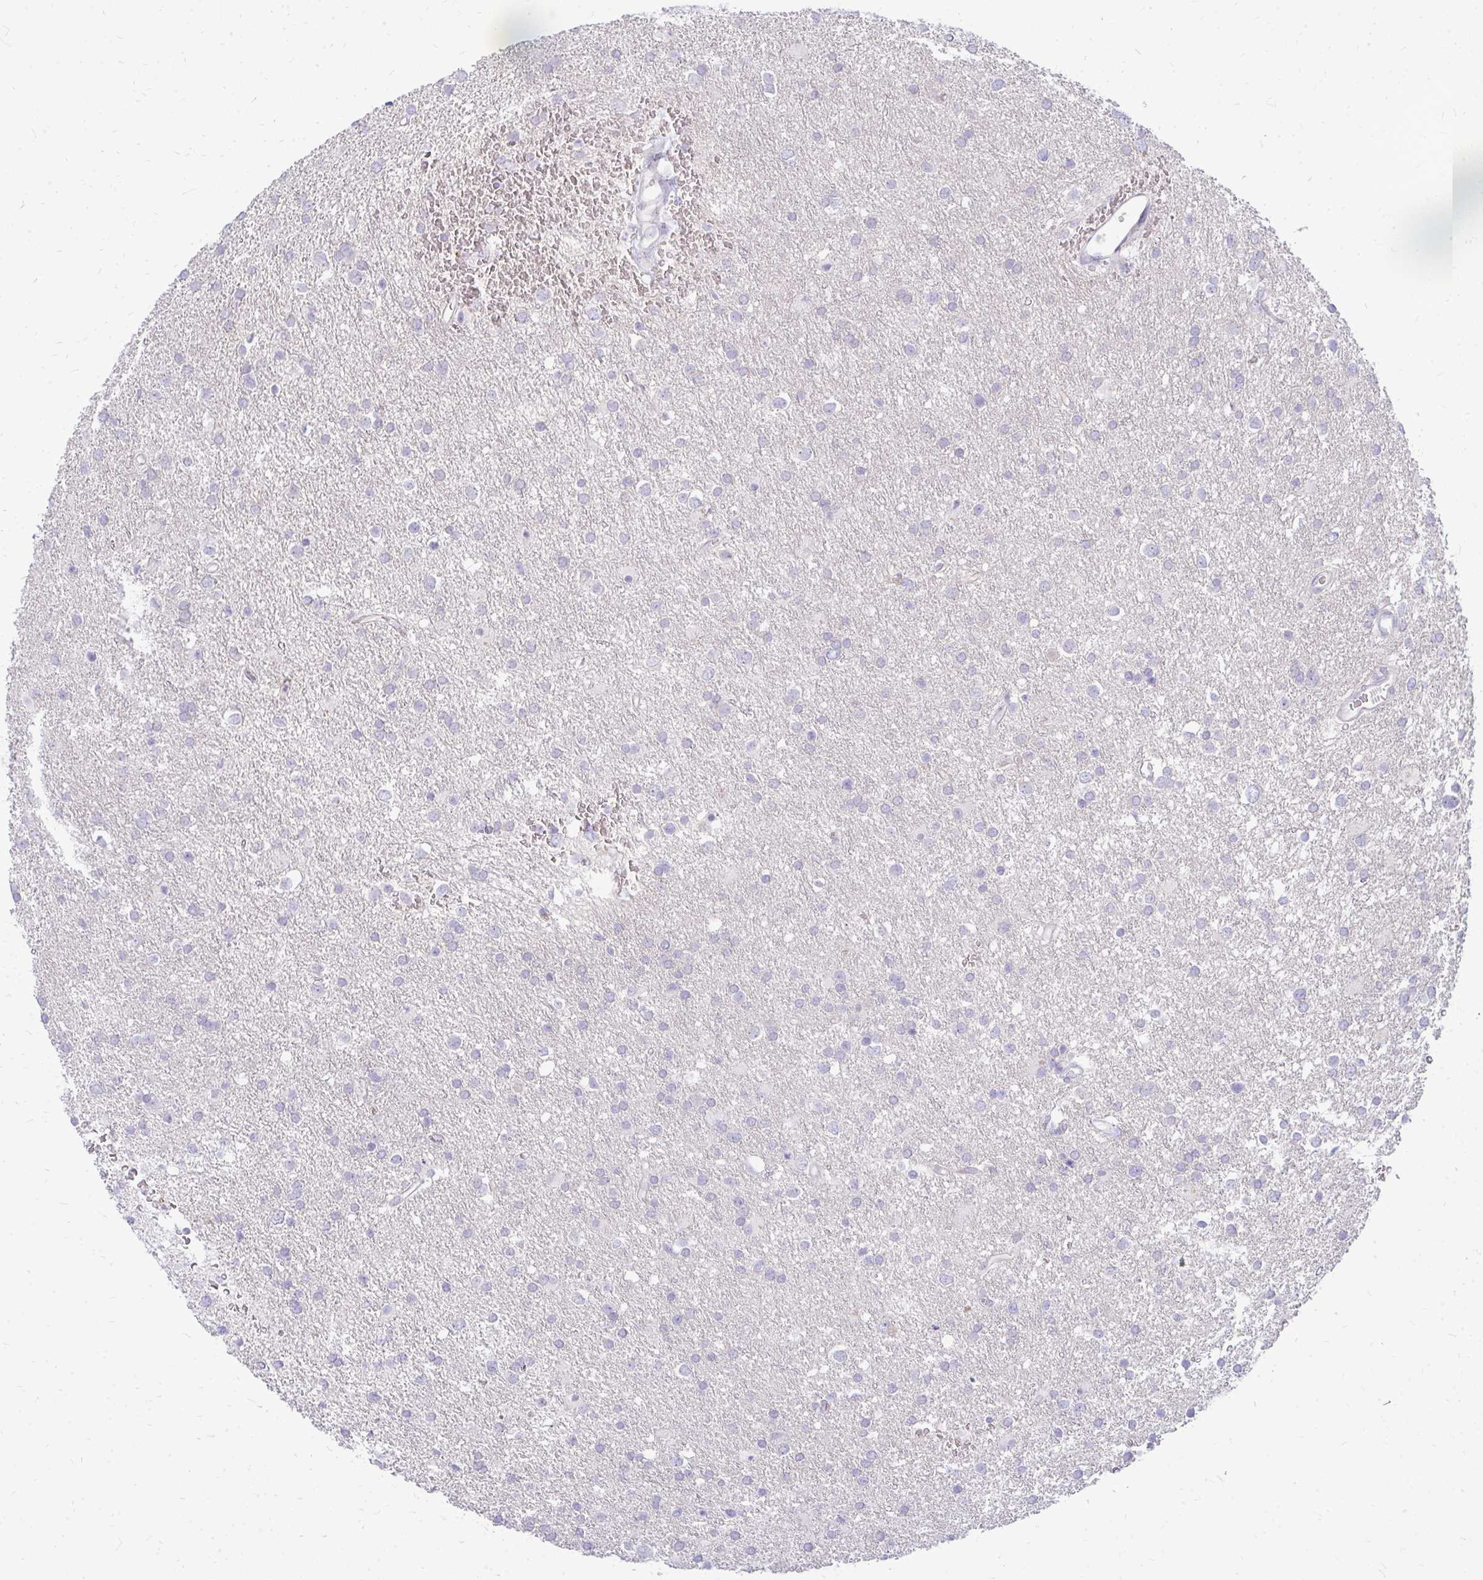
{"staining": {"intensity": "negative", "quantity": "none", "location": "none"}, "tissue": "glioma", "cell_type": "Tumor cells", "image_type": "cancer", "snomed": [{"axis": "morphology", "description": "Glioma, malignant, Low grade"}, {"axis": "topography", "description": "Brain"}], "caption": "A histopathology image of human glioma is negative for staining in tumor cells.", "gene": "TSPEAR", "patient": {"sex": "female", "age": 32}}